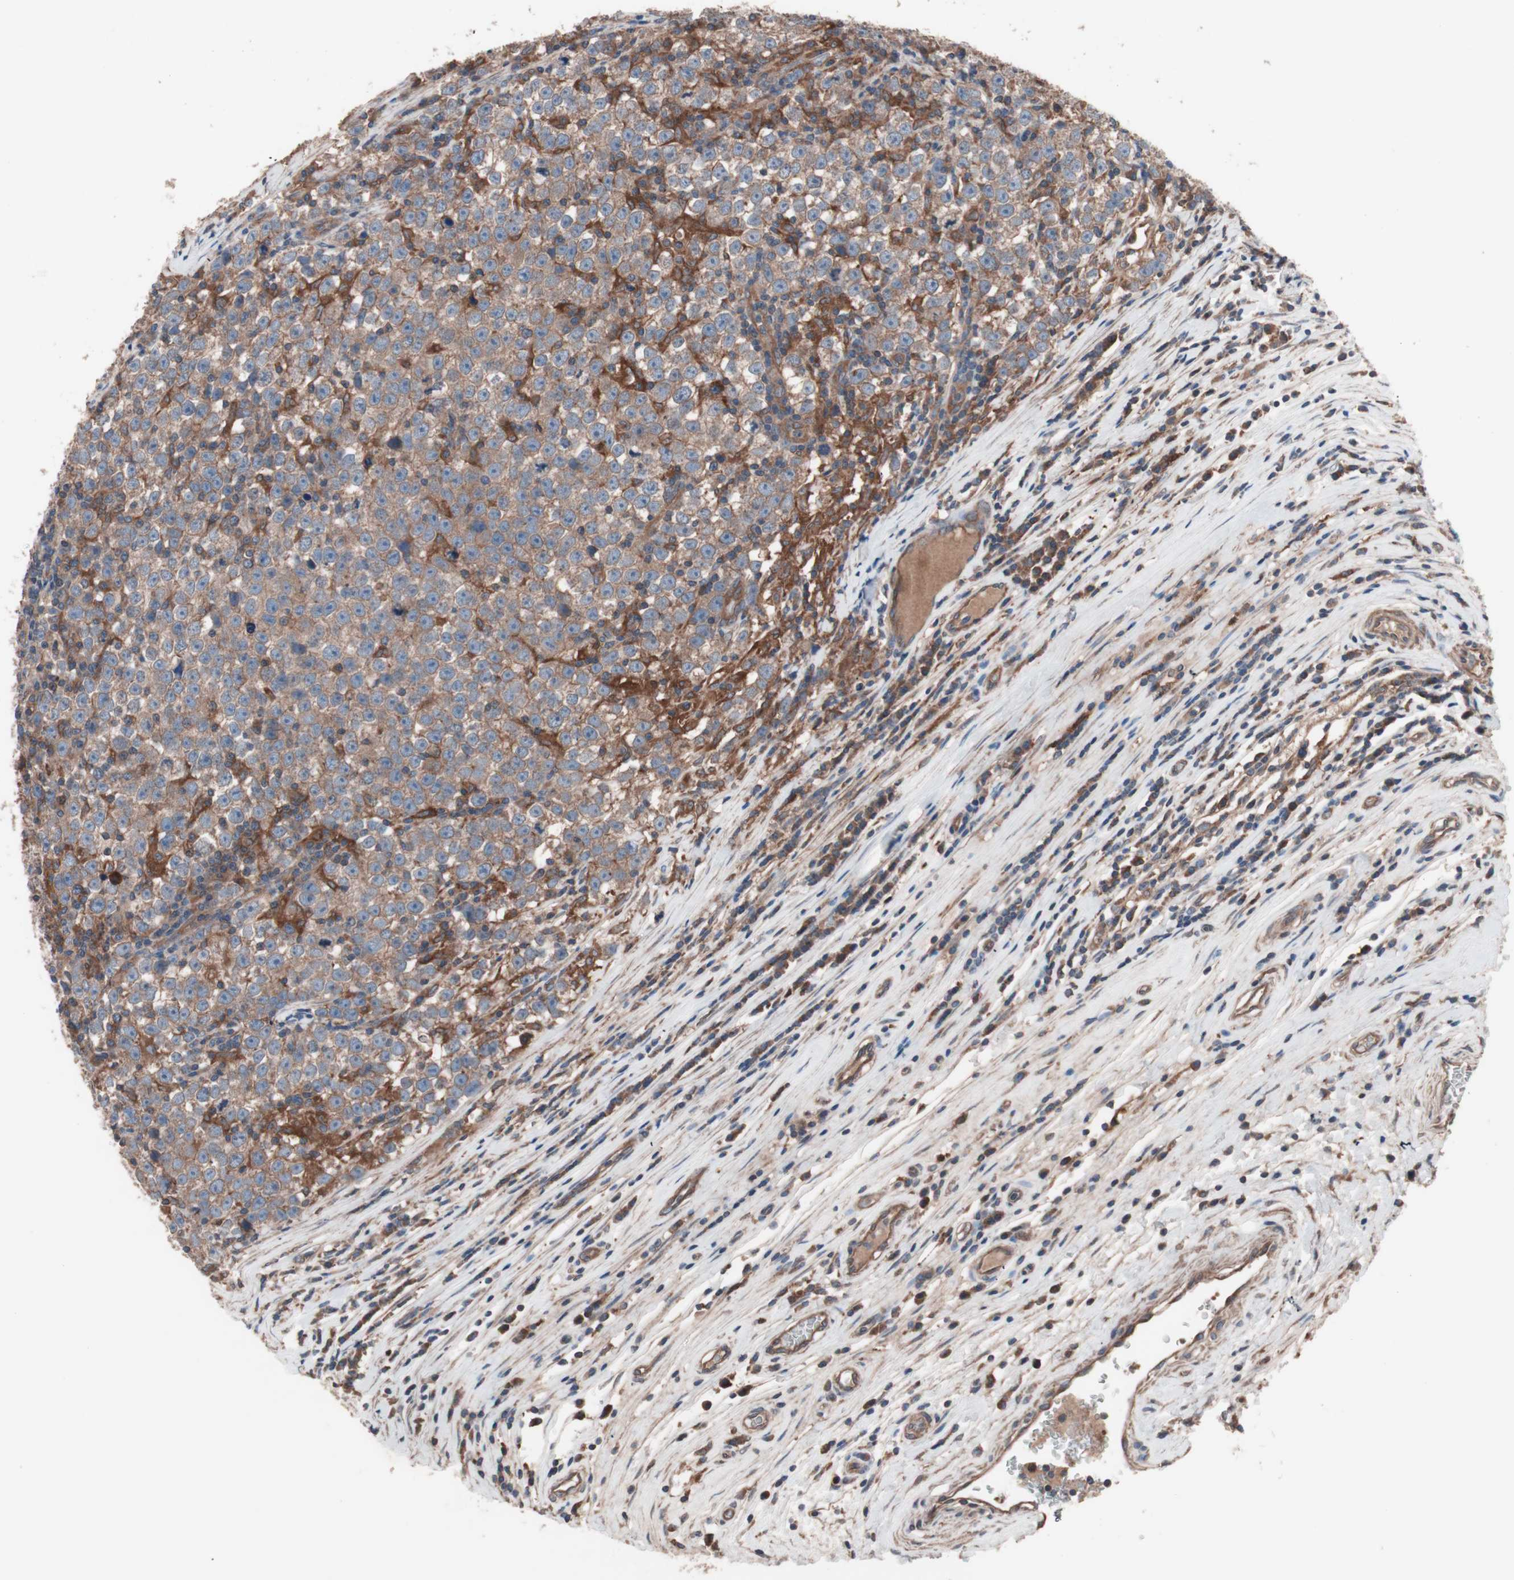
{"staining": {"intensity": "moderate", "quantity": ">75%", "location": "cytoplasmic/membranous"}, "tissue": "testis cancer", "cell_type": "Tumor cells", "image_type": "cancer", "snomed": [{"axis": "morphology", "description": "Seminoma, NOS"}, {"axis": "topography", "description": "Testis"}], "caption": "Seminoma (testis) stained for a protein shows moderate cytoplasmic/membranous positivity in tumor cells.", "gene": "ATG7", "patient": {"sex": "male", "age": 43}}